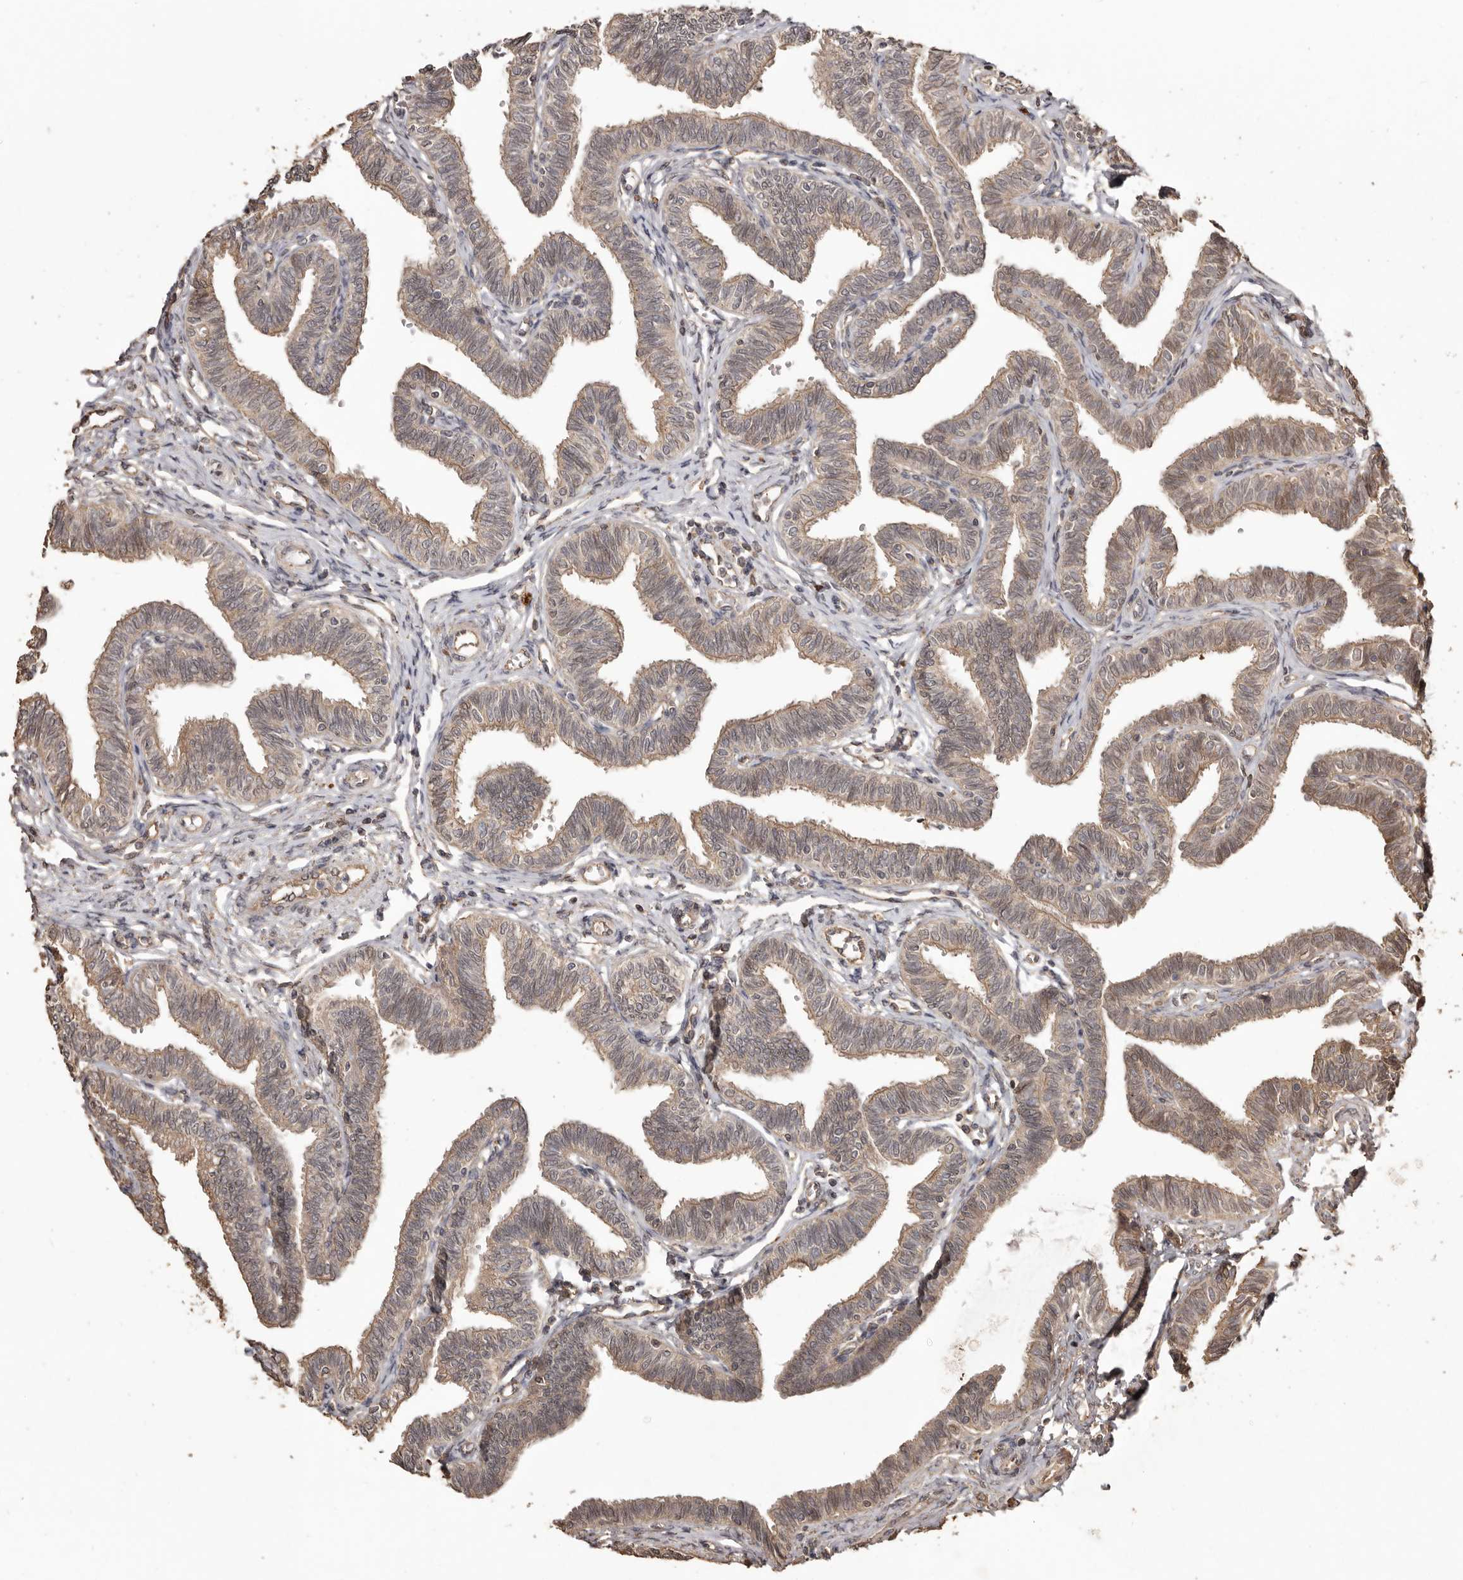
{"staining": {"intensity": "weak", "quantity": "25%-75%", "location": "cytoplasmic/membranous"}, "tissue": "fallopian tube", "cell_type": "Glandular cells", "image_type": "normal", "snomed": [{"axis": "morphology", "description": "Normal tissue, NOS"}, {"axis": "topography", "description": "Fallopian tube"}, {"axis": "topography", "description": "Ovary"}], "caption": "DAB immunohistochemical staining of normal fallopian tube demonstrates weak cytoplasmic/membranous protein positivity in approximately 25%-75% of glandular cells. The staining was performed using DAB to visualize the protein expression in brown, while the nuclei were stained in blue with hematoxylin (Magnification: 20x).", "gene": "NUP43", "patient": {"sex": "female", "age": 23}}